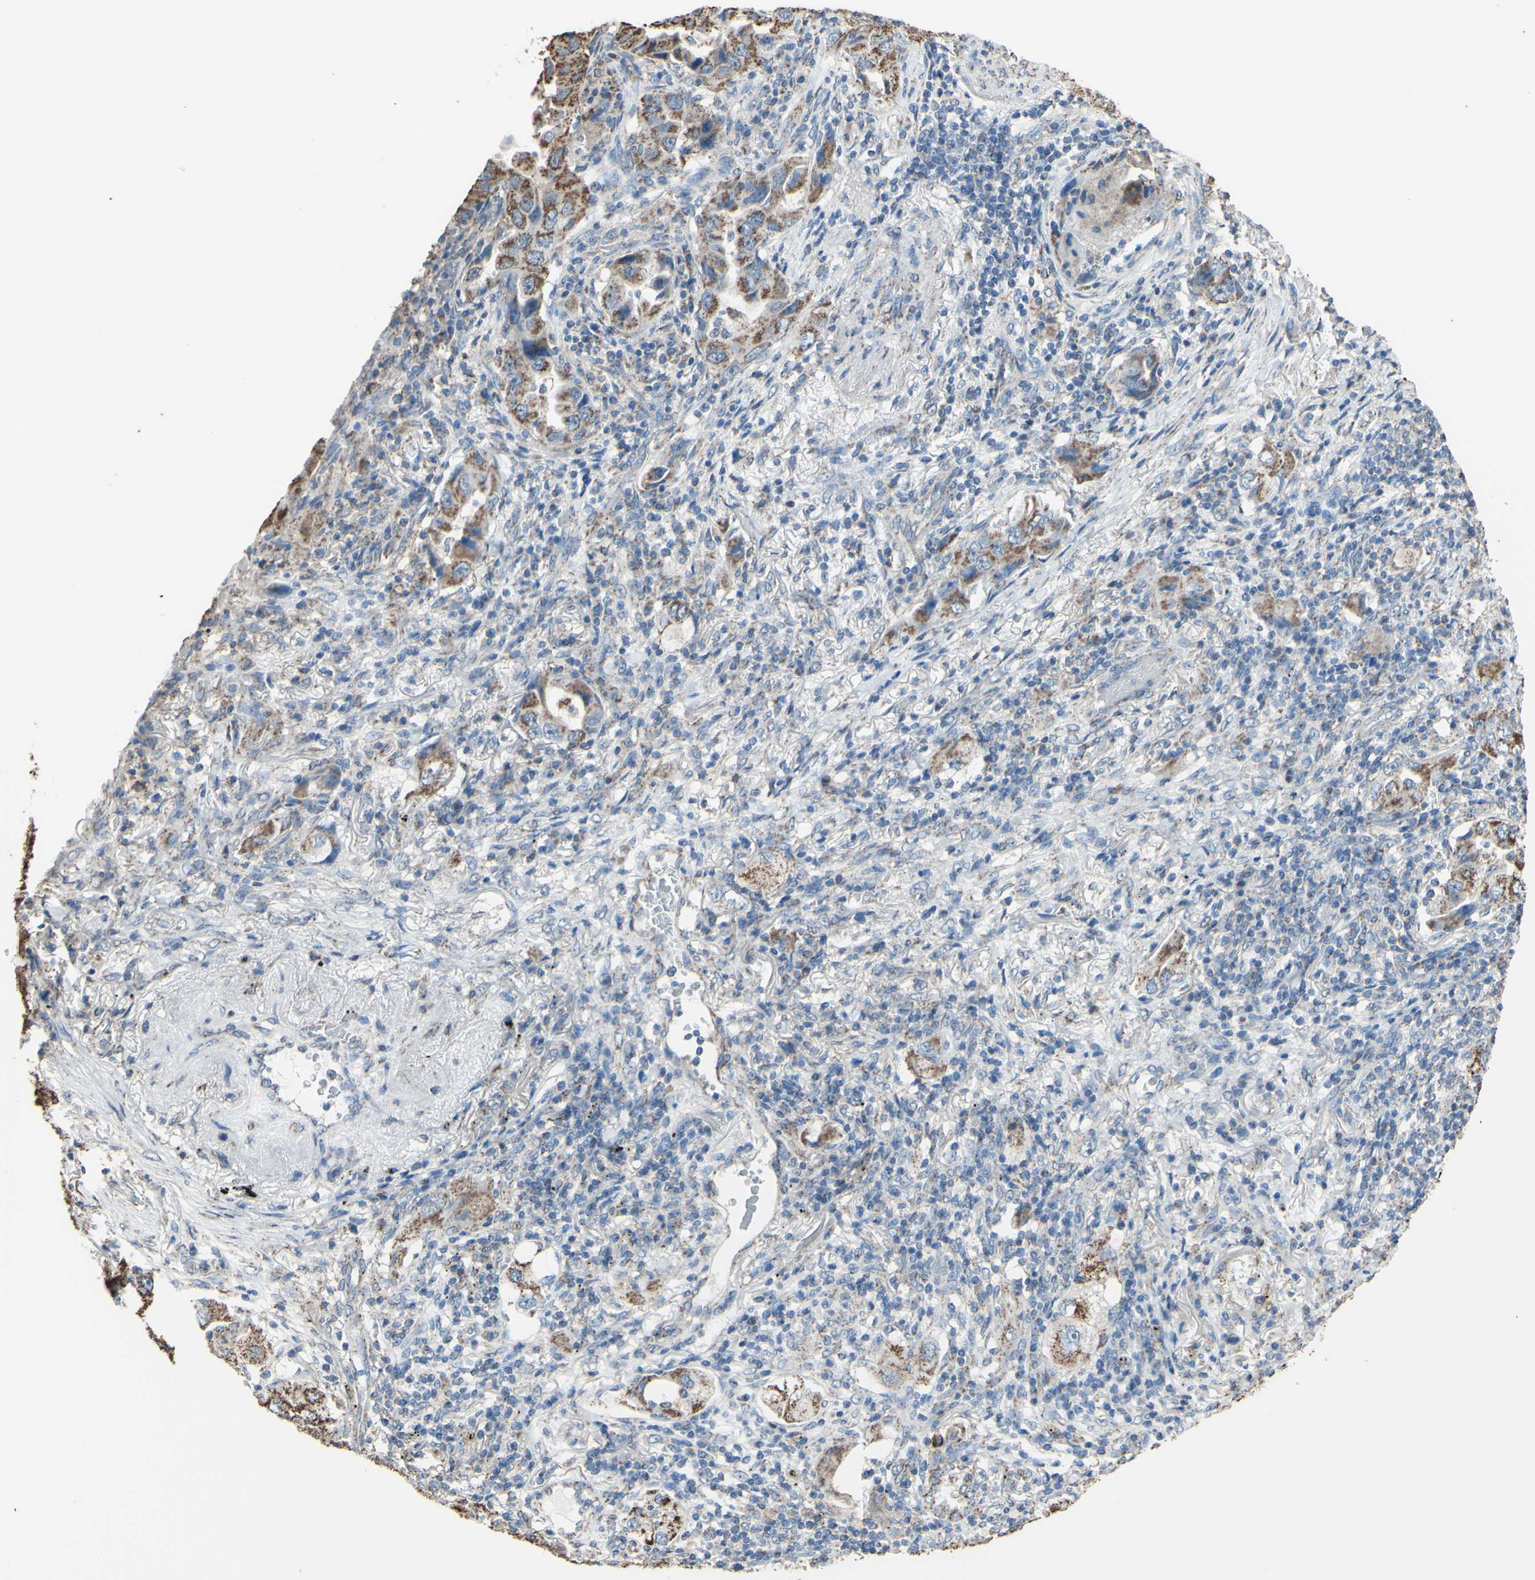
{"staining": {"intensity": "moderate", "quantity": "25%-75%", "location": "cytoplasmic/membranous"}, "tissue": "lung cancer", "cell_type": "Tumor cells", "image_type": "cancer", "snomed": [{"axis": "morphology", "description": "Adenocarcinoma, NOS"}, {"axis": "topography", "description": "Lung"}], "caption": "A high-resolution micrograph shows immunohistochemistry (IHC) staining of lung cancer (adenocarcinoma), which shows moderate cytoplasmic/membranous staining in approximately 25%-75% of tumor cells.", "gene": "CMKLR2", "patient": {"sex": "female", "age": 65}}